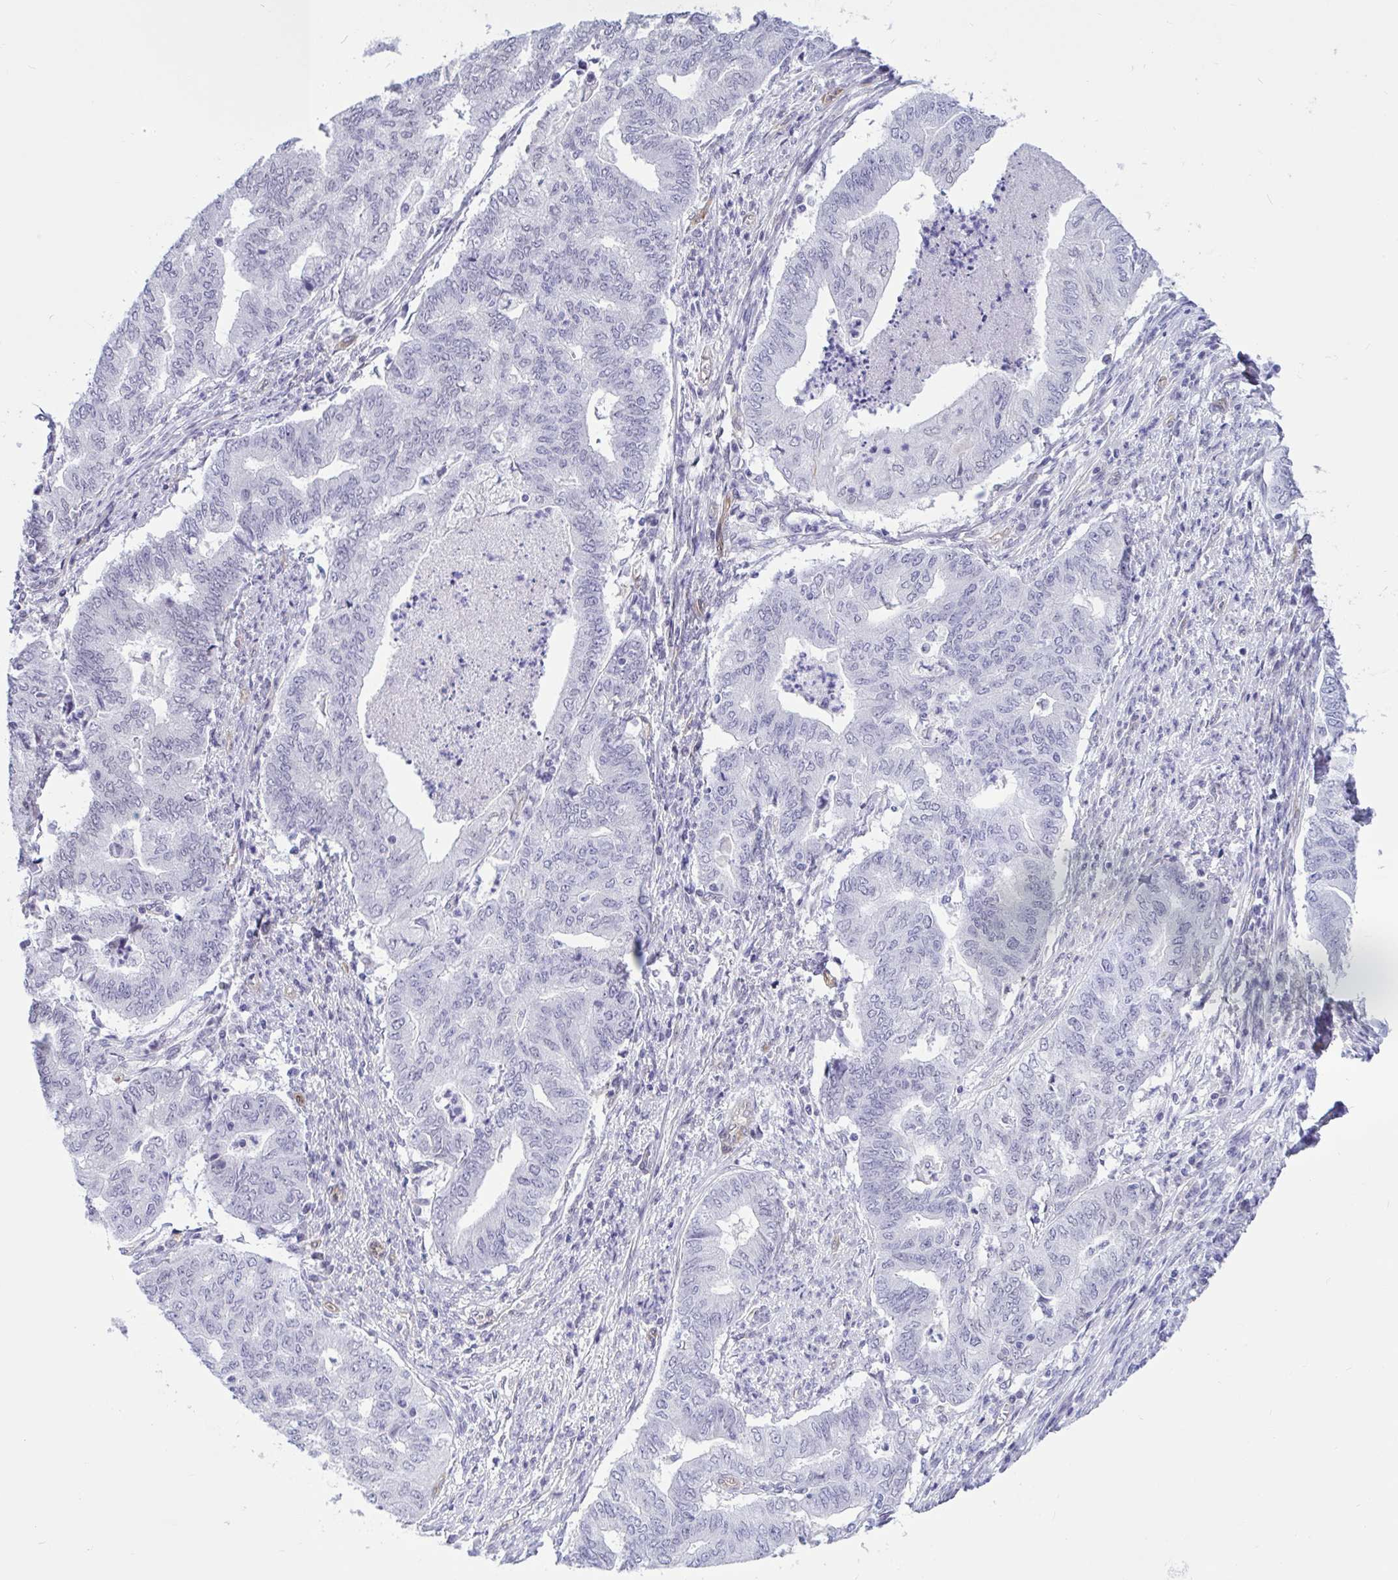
{"staining": {"intensity": "negative", "quantity": "none", "location": "none"}, "tissue": "endometrial cancer", "cell_type": "Tumor cells", "image_type": "cancer", "snomed": [{"axis": "morphology", "description": "Adenocarcinoma, NOS"}, {"axis": "topography", "description": "Endometrium"}], "caption": "DAB immunohistochemical staining of endometrial cancer shows no significant staining in tumor cells.", "gene": "EML1", "patient": {"sex": "female", "age": 79}}